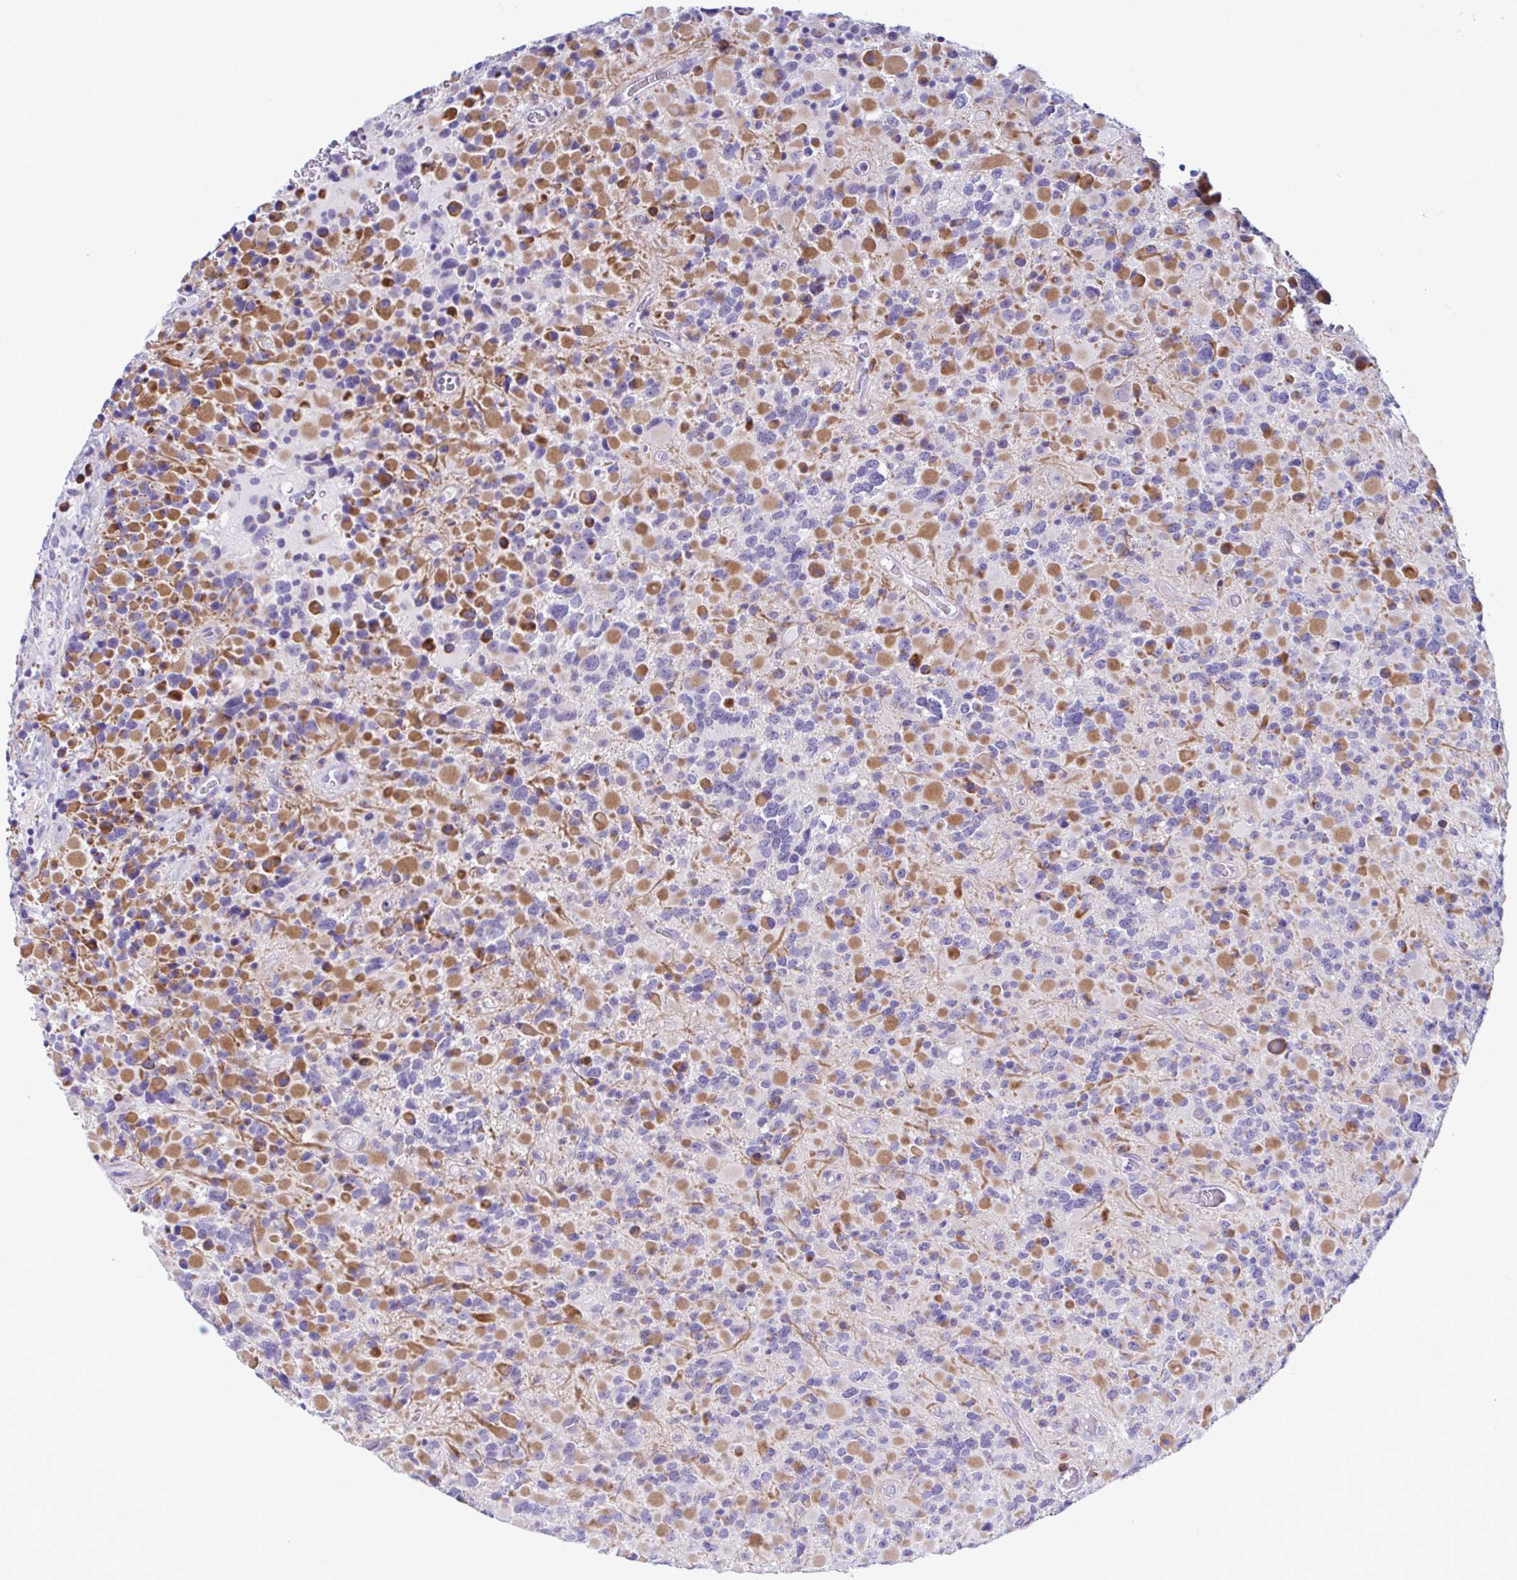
{"staining": {"intensity": "moderate", "quantity": "25%-75%", "location": "cytoplasmic/membranous"}, "tissue": "glioma", "cell_type": "Tumor cells", "image_type": "cancer", "snomed": [{"axis": "morphology", "description": "Glioma, malignant, High grade"}, {"axis": "topography", "description": "Brain"}], "caption": "Immunohistochemistry staining of glioma, which reveals medium levels of moderate cytoplasmic/membranous positivity in about 25%-75% of tumor cells indicating moderate cytoplasmic/membranous protein staining. The staining was performed using DAB (brown) for protein detection and nuclei were counterstained in hematoxylin (blue).", "gene": "NBPF3", "patient": {"sex": "female", "age": 40}}